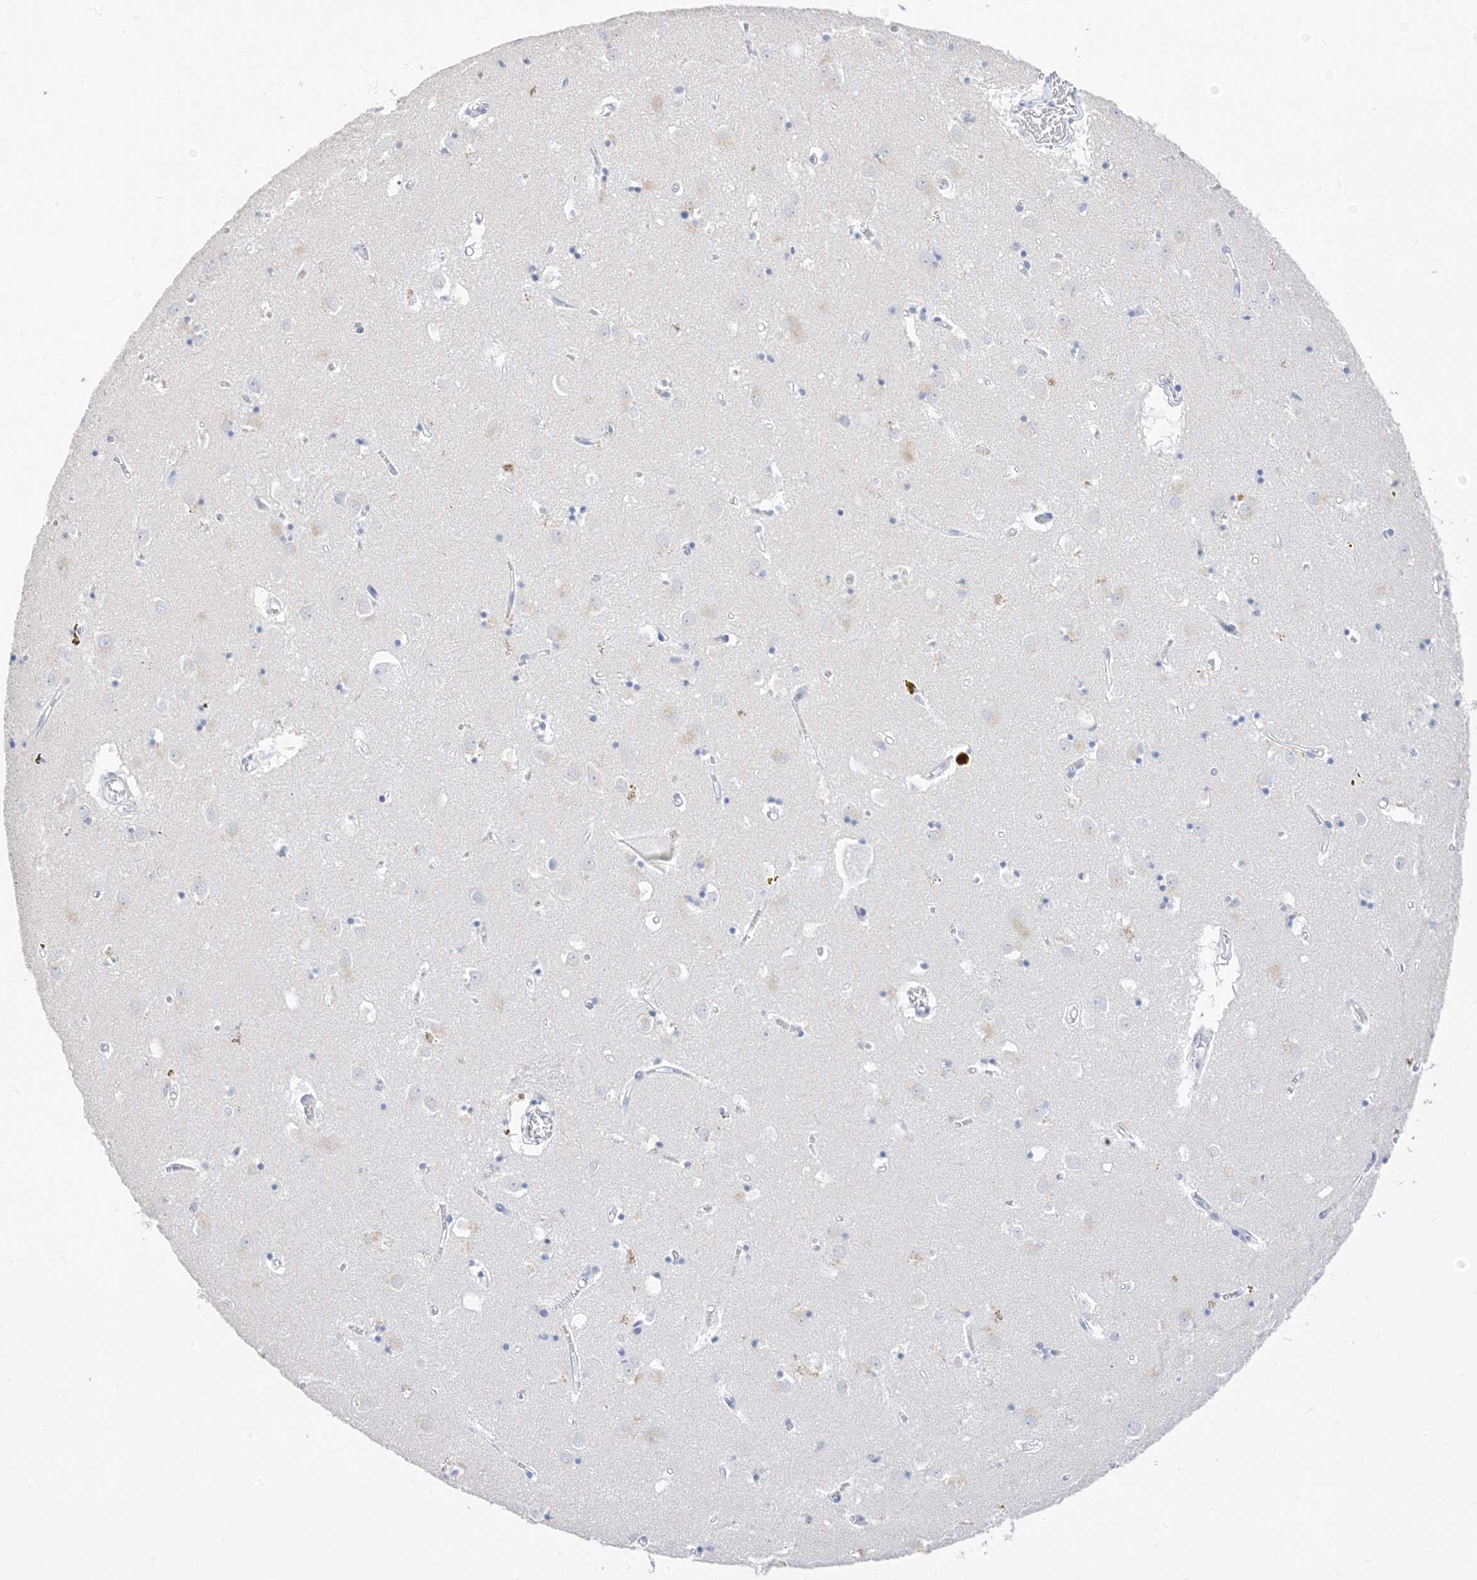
{"staining": {"intensity": "negative", "quantity": "none", "location": "none"}, "tissue": "caudate", "cell_type": "Glial cells", "image_type": "normal", "snomed": [{"axis": "morphology", "description": "Normal tissue, NOS"}, {"axis": "topography", "description": "Lateral ventricle wall"}], "caption": "A histopathology image of human caudate is negative for staining in glial cells. Brightfield microscopy of immunohistochemistry stained with DAB (3,3'-diaminobenzidine) (brown) and hematoxylin (blue), captured at high magnification.", "gene": "MUC17", "patient": {"sex": "male", "age": 70}}